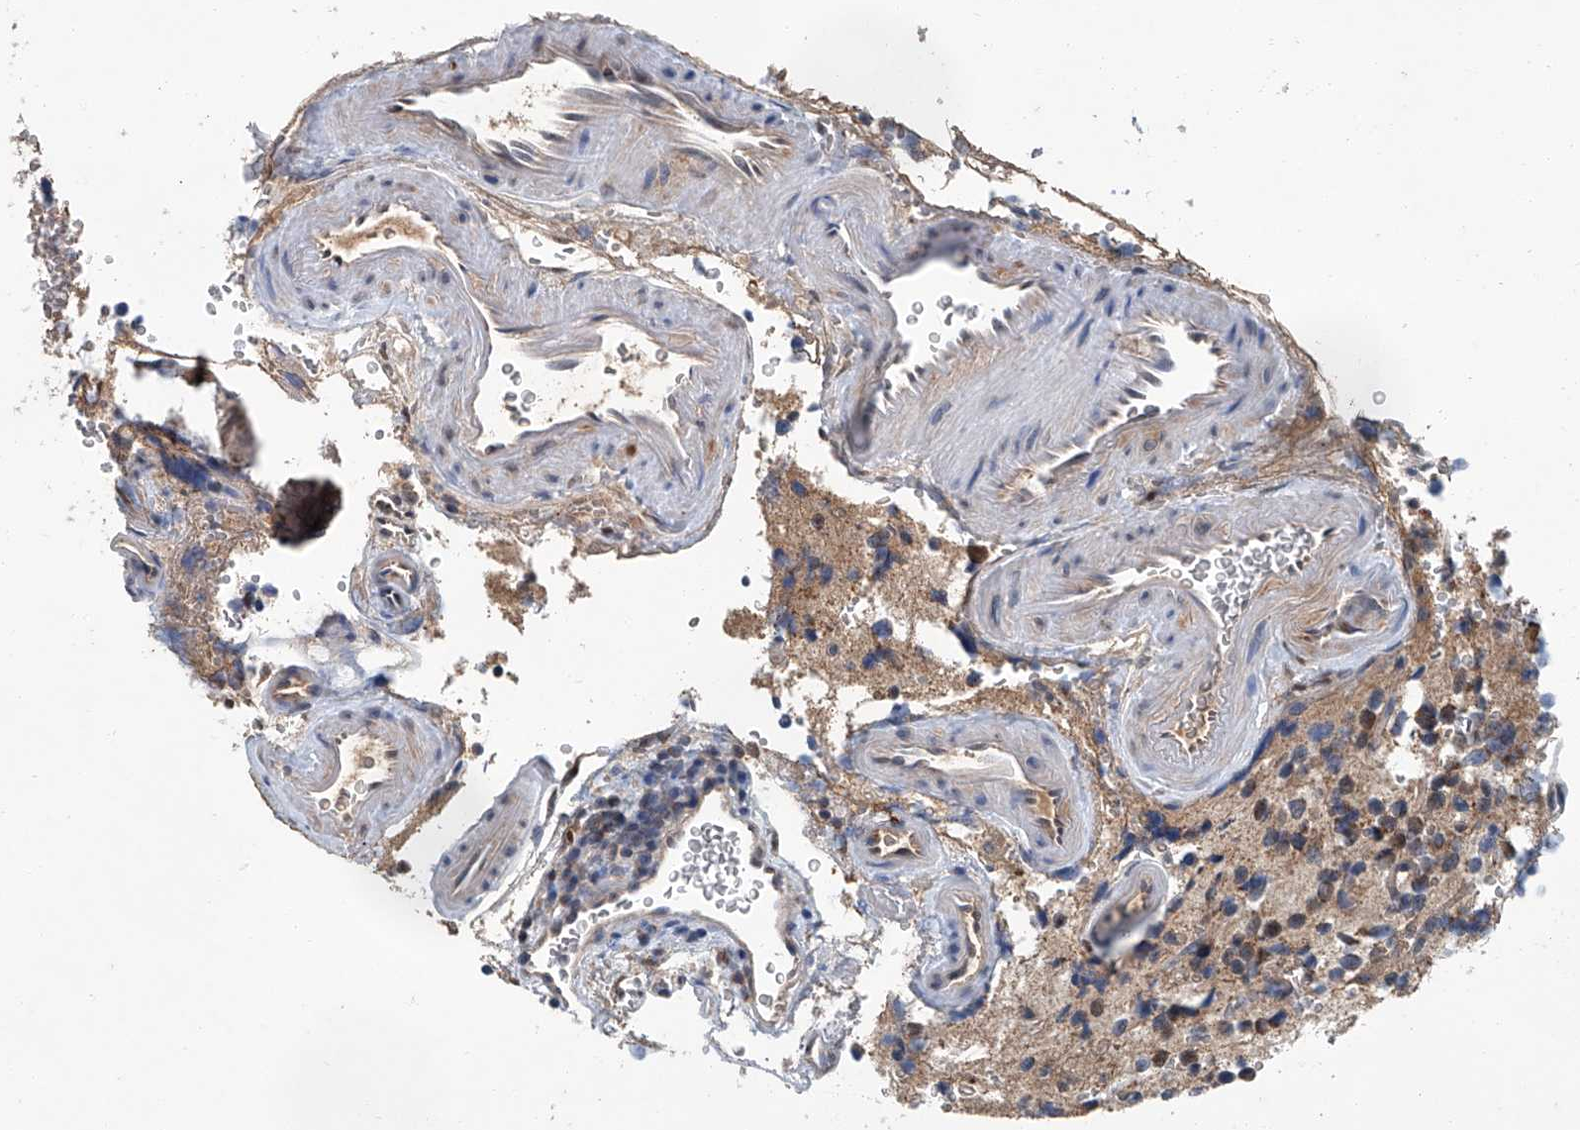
{"staining": {"intensity": "moderate", "quantity": "<25%", "location": "cytoplasmic/membranous"}, "tissue": "glioma", "cell_type": "Tumor cells", "image_type": "cancer", "snomed": [{"axis": "morphology", "description": "Glioma, malignant, High grade"}, {"axis": "topography", "description": "Brain"}], "caption": "Brown immunohistochemical staining in malignant glioma (high-grade) reveals moderate cytoplasmic/membranous positivity in approximately <25% of tumor cells. The staining was performed using DAB (3,3'-diaminobenzidine), with brown indicating positive protein expression. Nuclei are stained blue with hematoxylin.", "gene": "CLK1", "patient": {"sex": "female", "age": 62}}